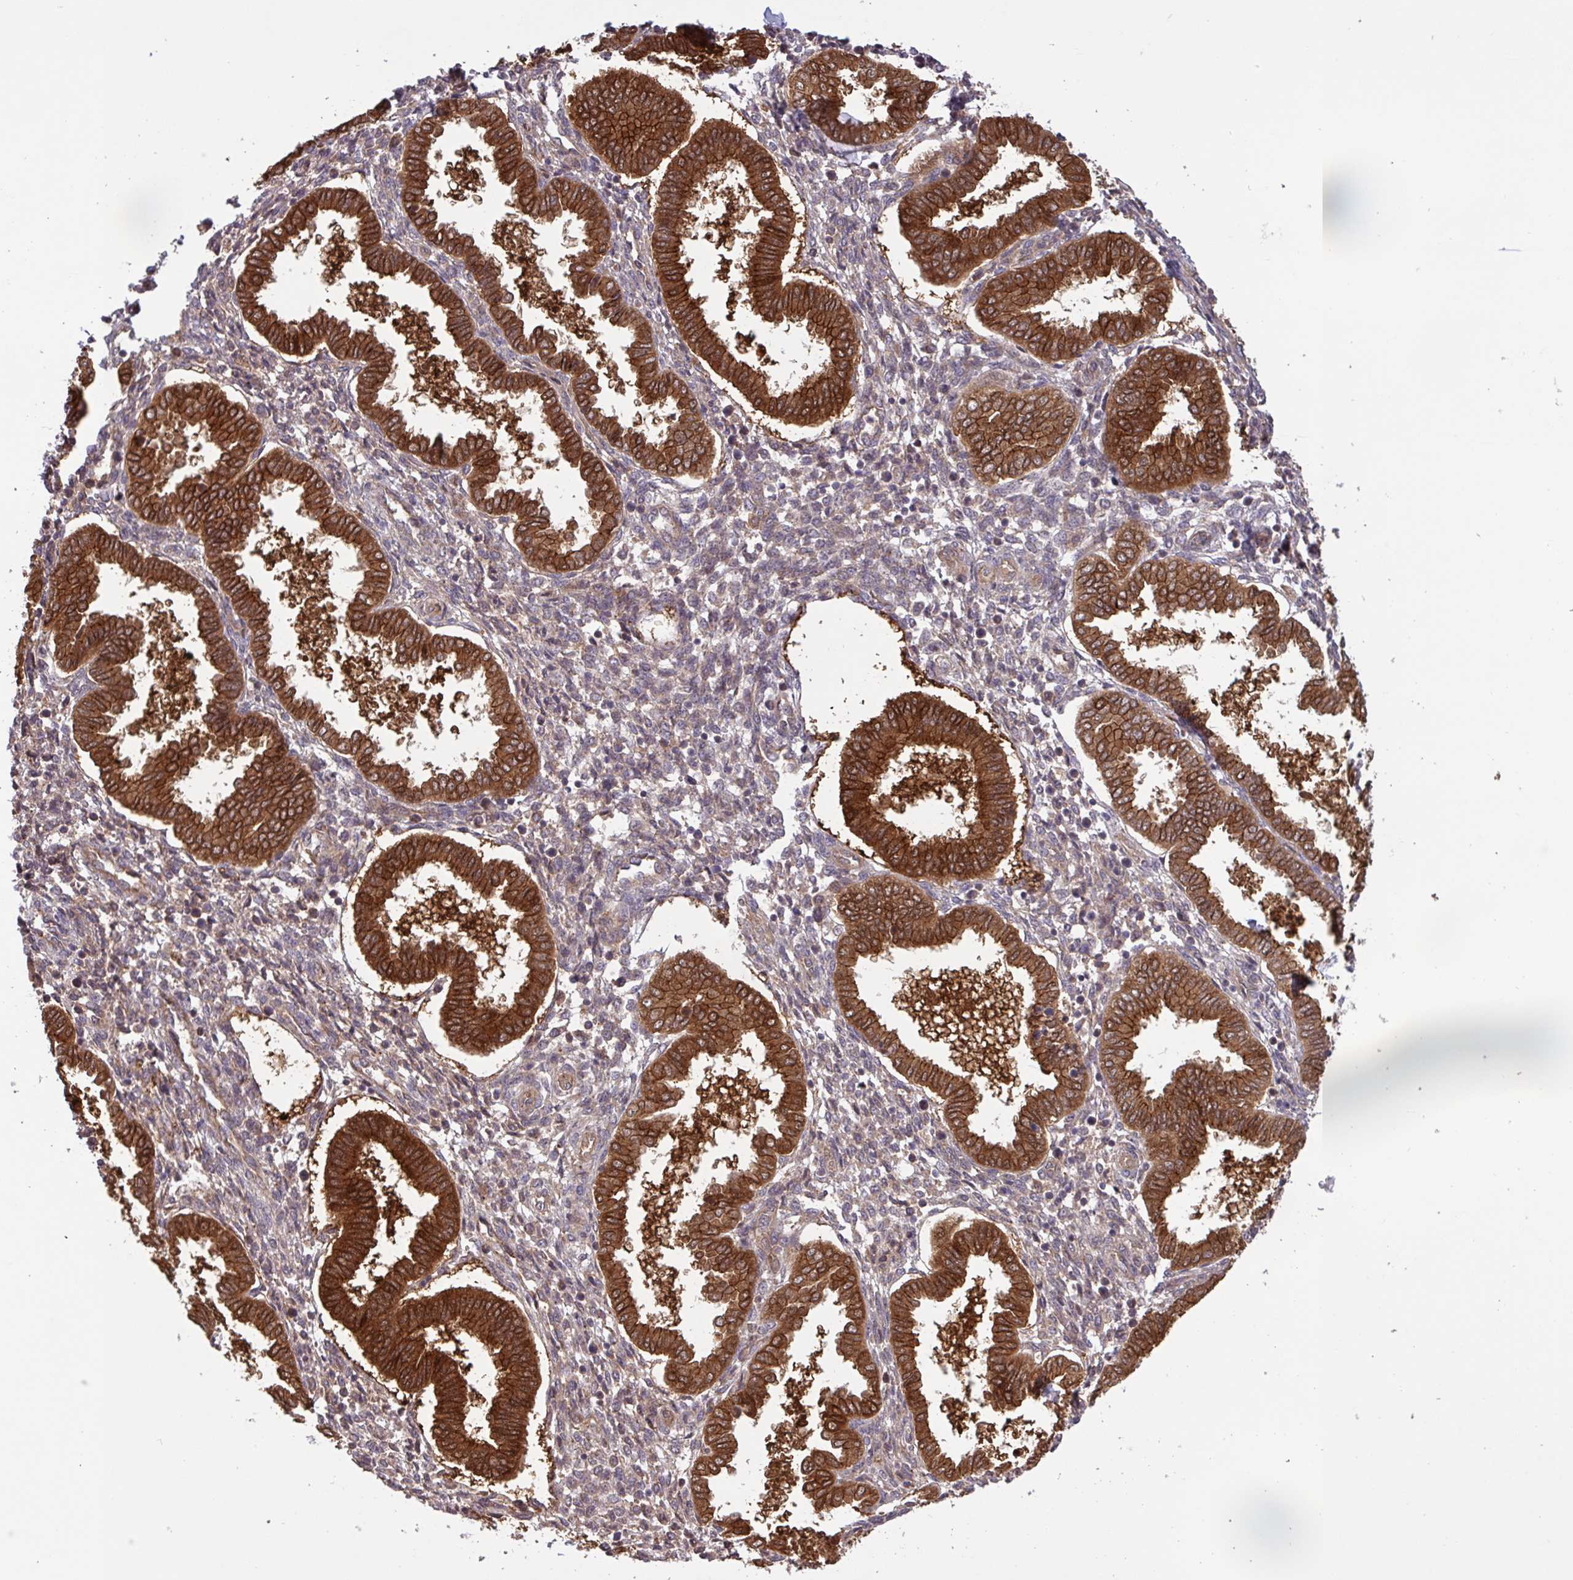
{"staining": {"intensity": "negative", "quantity": "none", "location": "none"}, "tissue": "endometrium", "cell_type": "Cells in endometrial stroma", "image_type": "normal", "snomed": [{"axis": "morphology", "description": "Normal tissue, NOS"}, {"axis": "topography", "description": "Endometrium"}], "caption": "Image shows no significant protein expression in cells in endometrial stroma of benign endometrium.", "gene": "INTS10", "patient": {"sex": "female", "age": 24}}